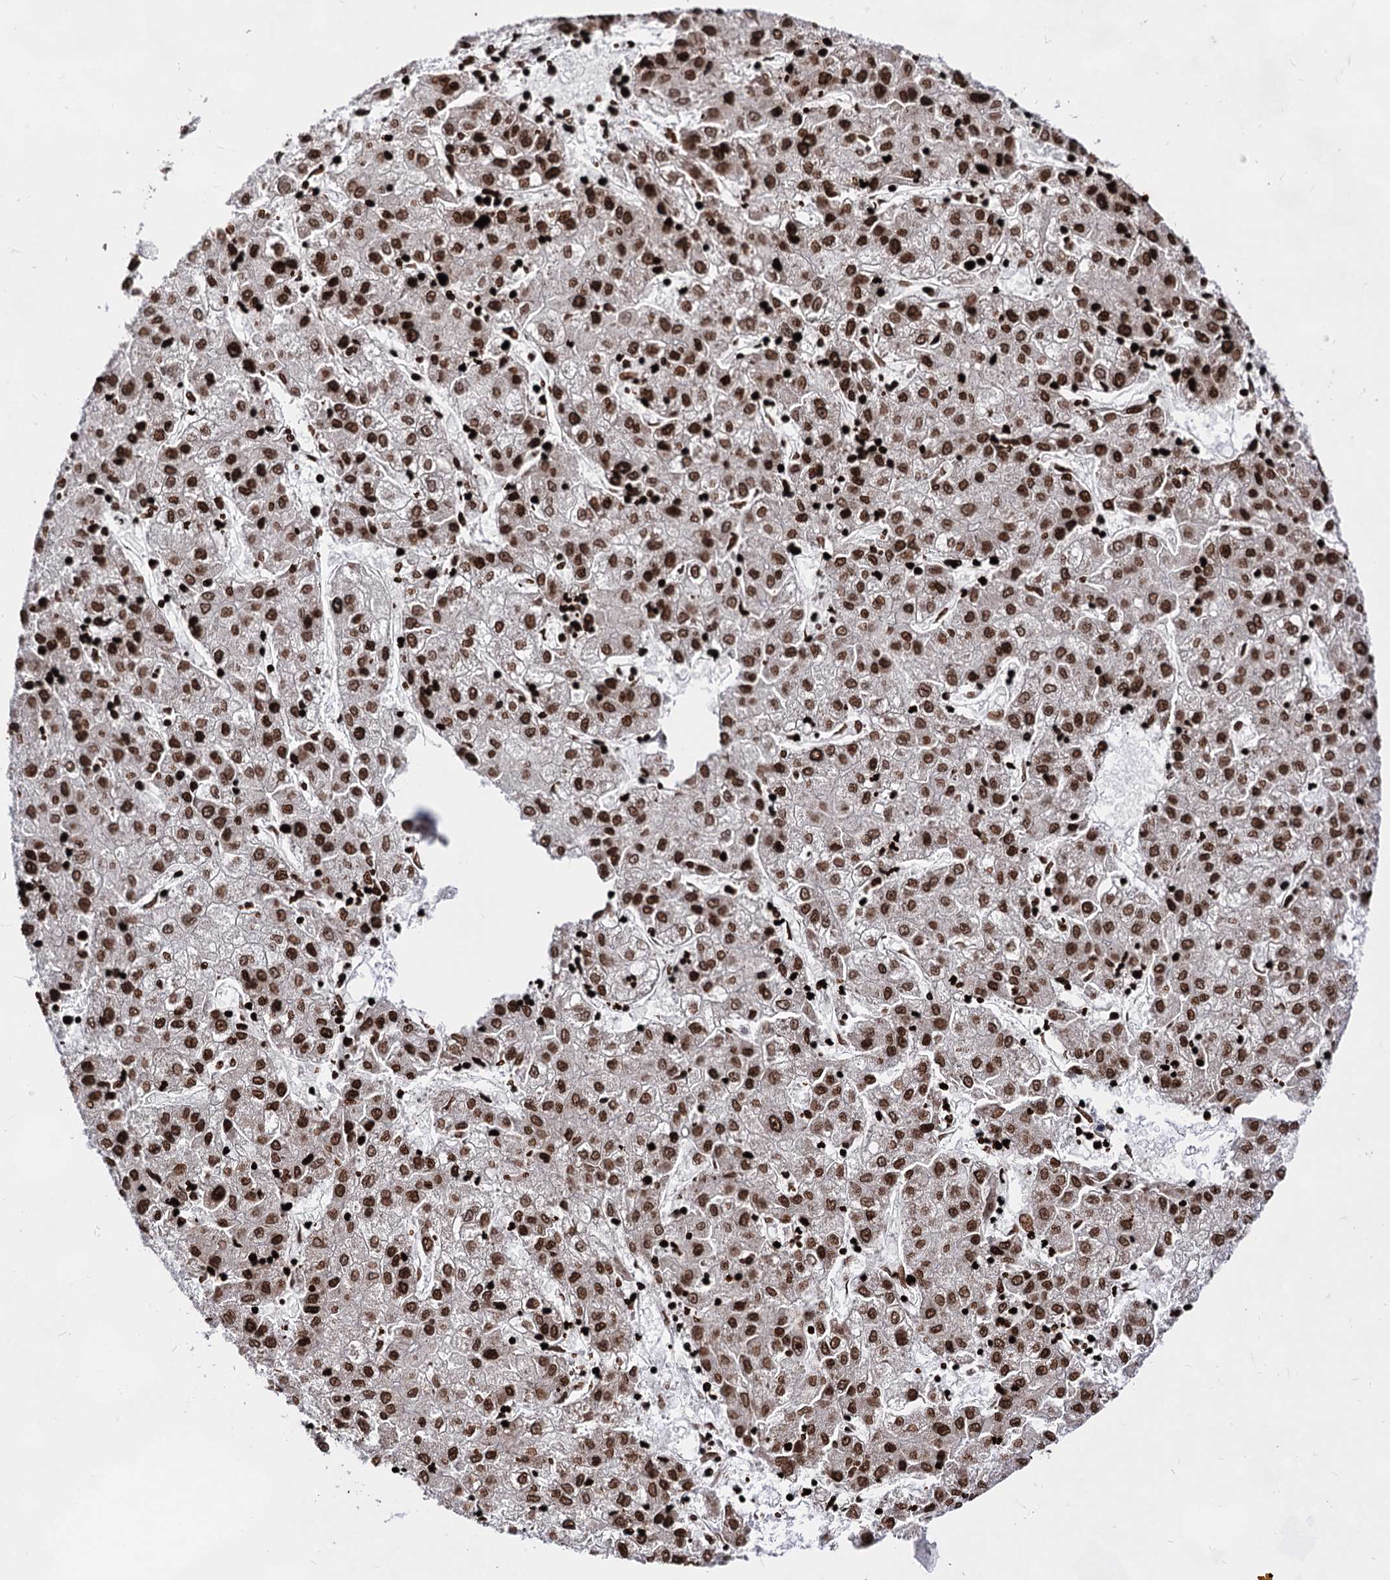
{"staining": {"intensity": "moderate", "quantity": ">75%", "location": "nuclear"}, "tissue": "liver cancer", "cell_type": "Tumor cells", "image_type": "cancer", "snomed": [{"axis": "morphology", "description": "Carcinoma, Hepatocellular, NOS"}, {"axis": "topography", "description": "Liver"}], "caption": "A medium amount of moderate nuclear positivity is seen in approximately >75% of tumor cells in liver cancer (hepatocellular carcinoma) tissue.", "gene": "HMGB2", "patient": {"sex": "male", "age": 72}}